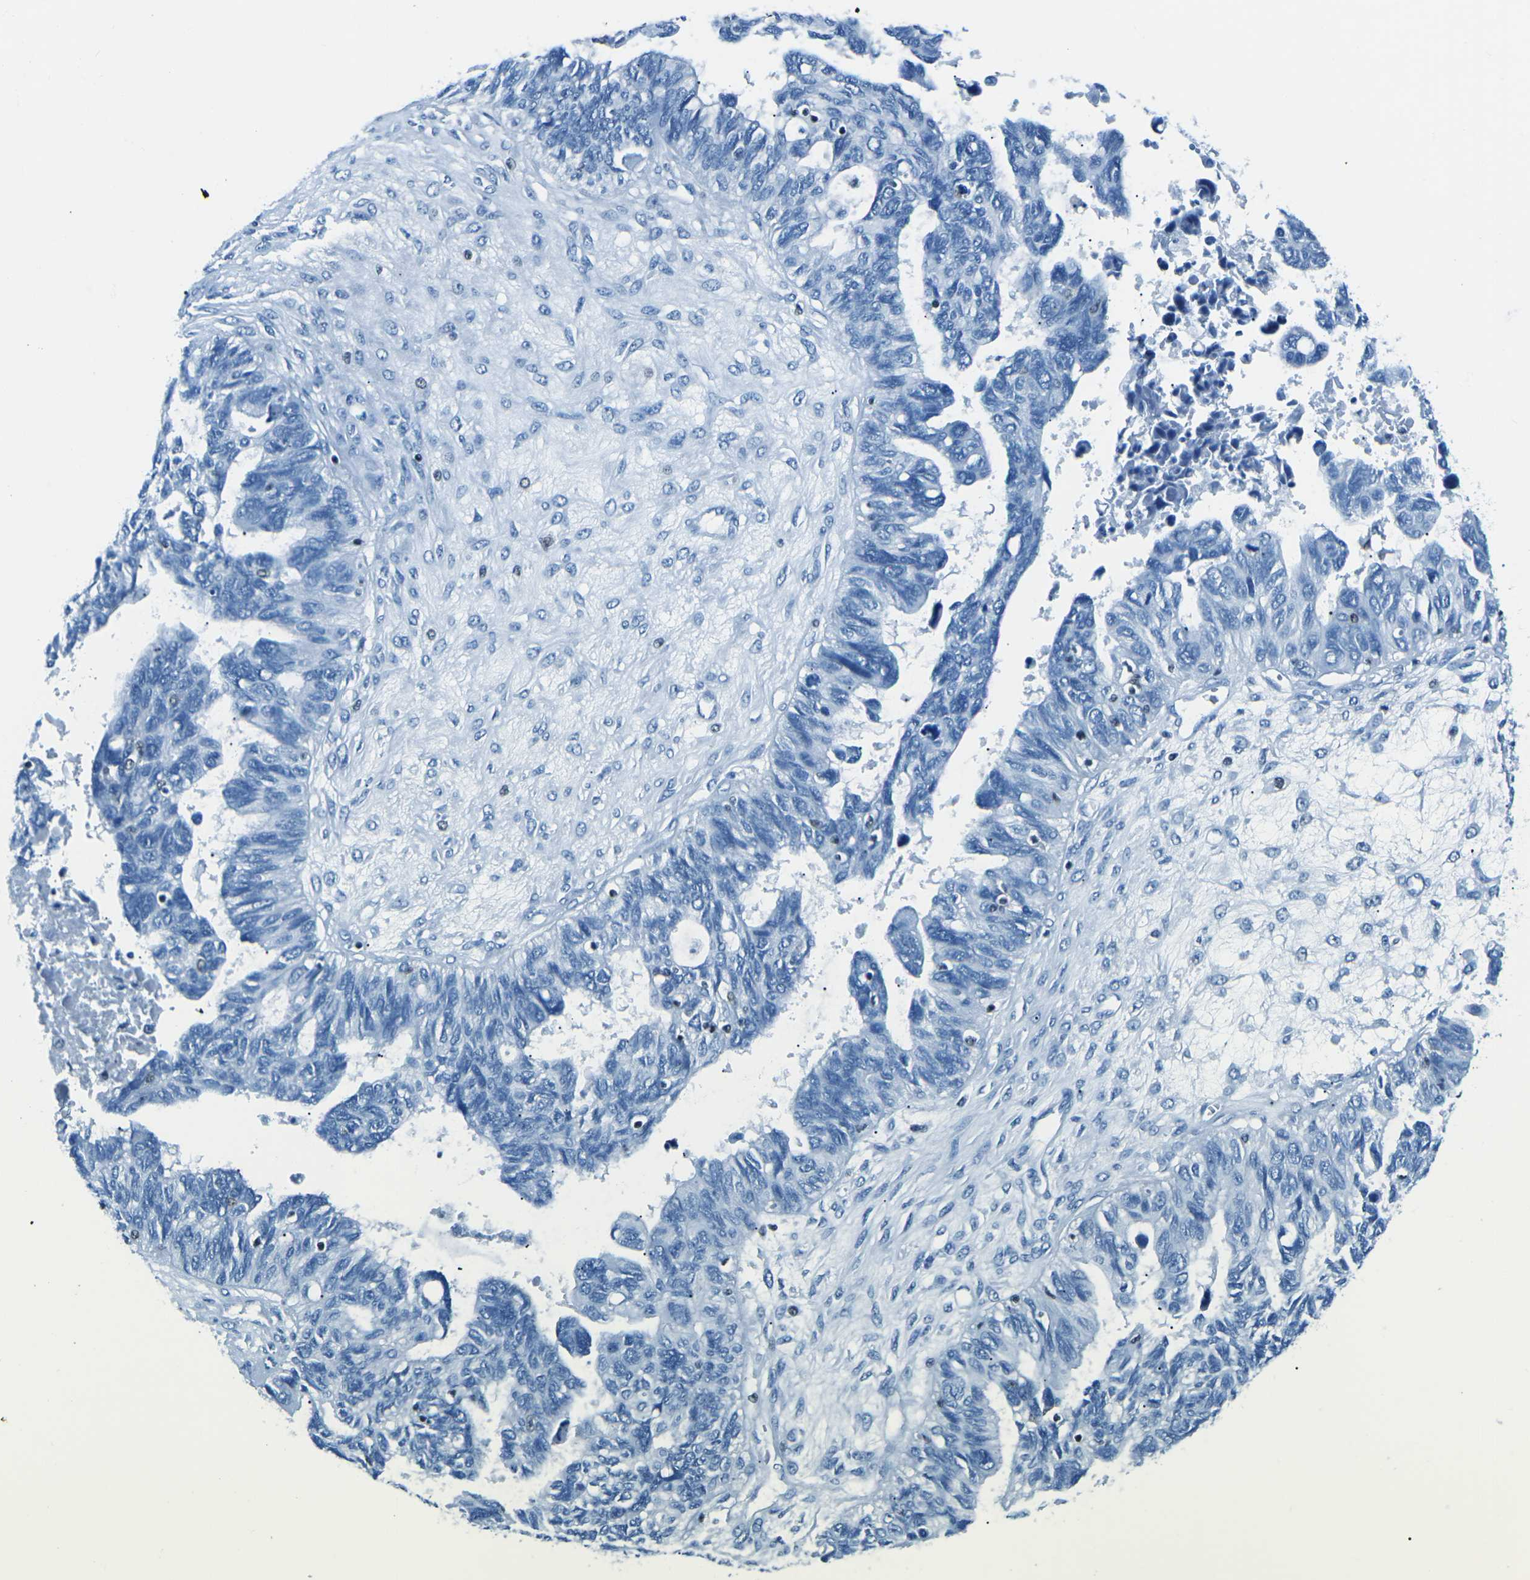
{"staining": {"intensity": "negative", "quantity": "none", "location": "none"}, "tissue": "ovarian cancer", "cell_type": "Tumor cells", "image_type": "cancer", "snomed": [{"axis": "morphology", "description": "Cystadenocarcinoma, serous, NOS"}, {"axis": "topography", "description": "Ovary"}], "caption": "Immunohistochemical staining of serous cystadenocarcinoma (ovarian) shows no significant expression in tumor cells.", "gene": "CELF2", "patient": {"sex": "female", "age": 79}}